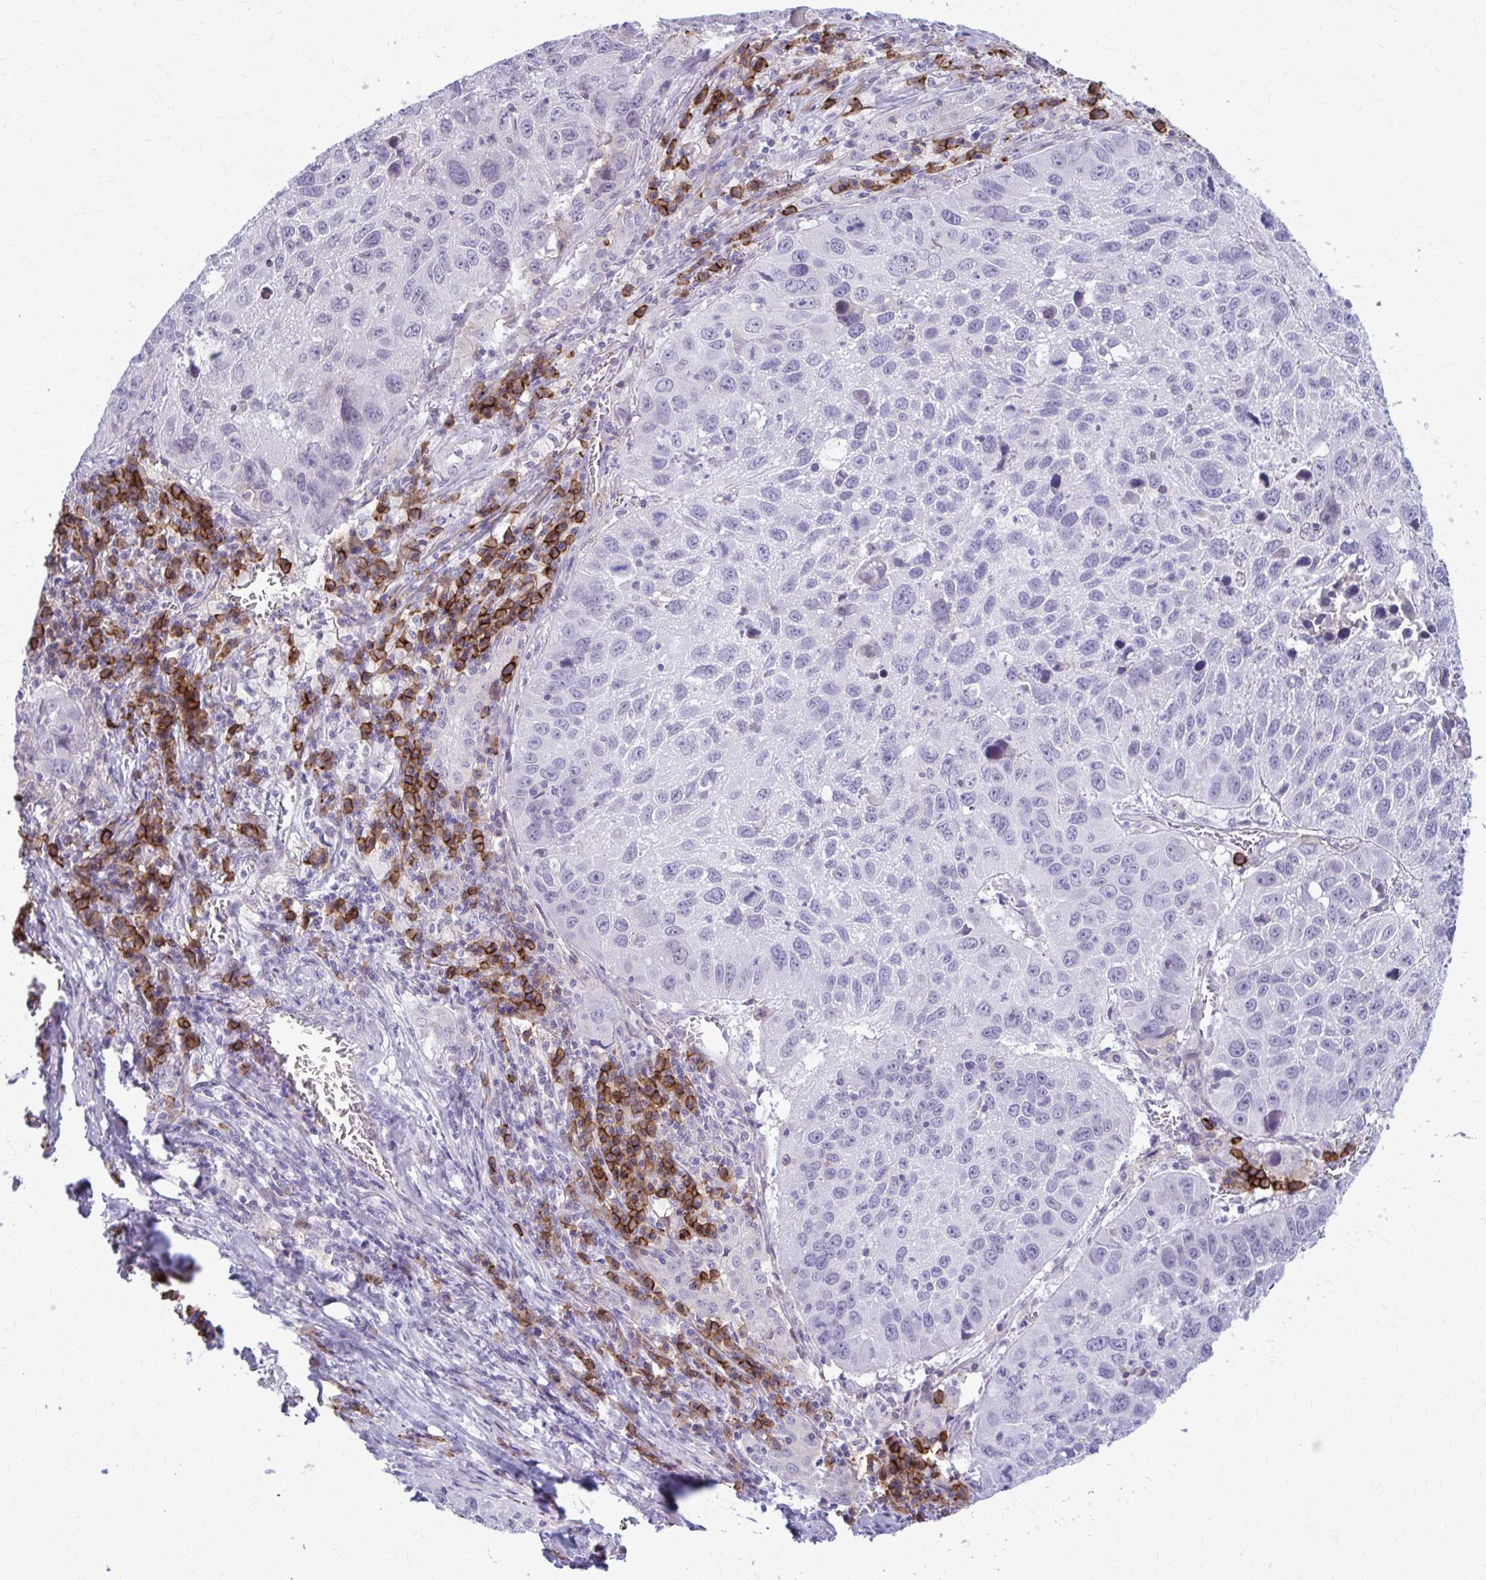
{"staining": {"intensity": "negative", "quantity": "none", "location": "none"}, "tissue": "lung cancer", "cell_type": "Tumor cells", "image_type": "cancer", "snomed": [{"axis": "morphology", "description": "Squamous cell carcinoma, NOS"}, {"axis": "topography", "description": "Lung"}], "caption": "The immunohistochemistry photomicrograph has no significant staining in tumor cells of lung cancer (squamous cell carcinoma) tissue.", "gene": "CD38", "patient": {"sex": "female", "age": 61}}